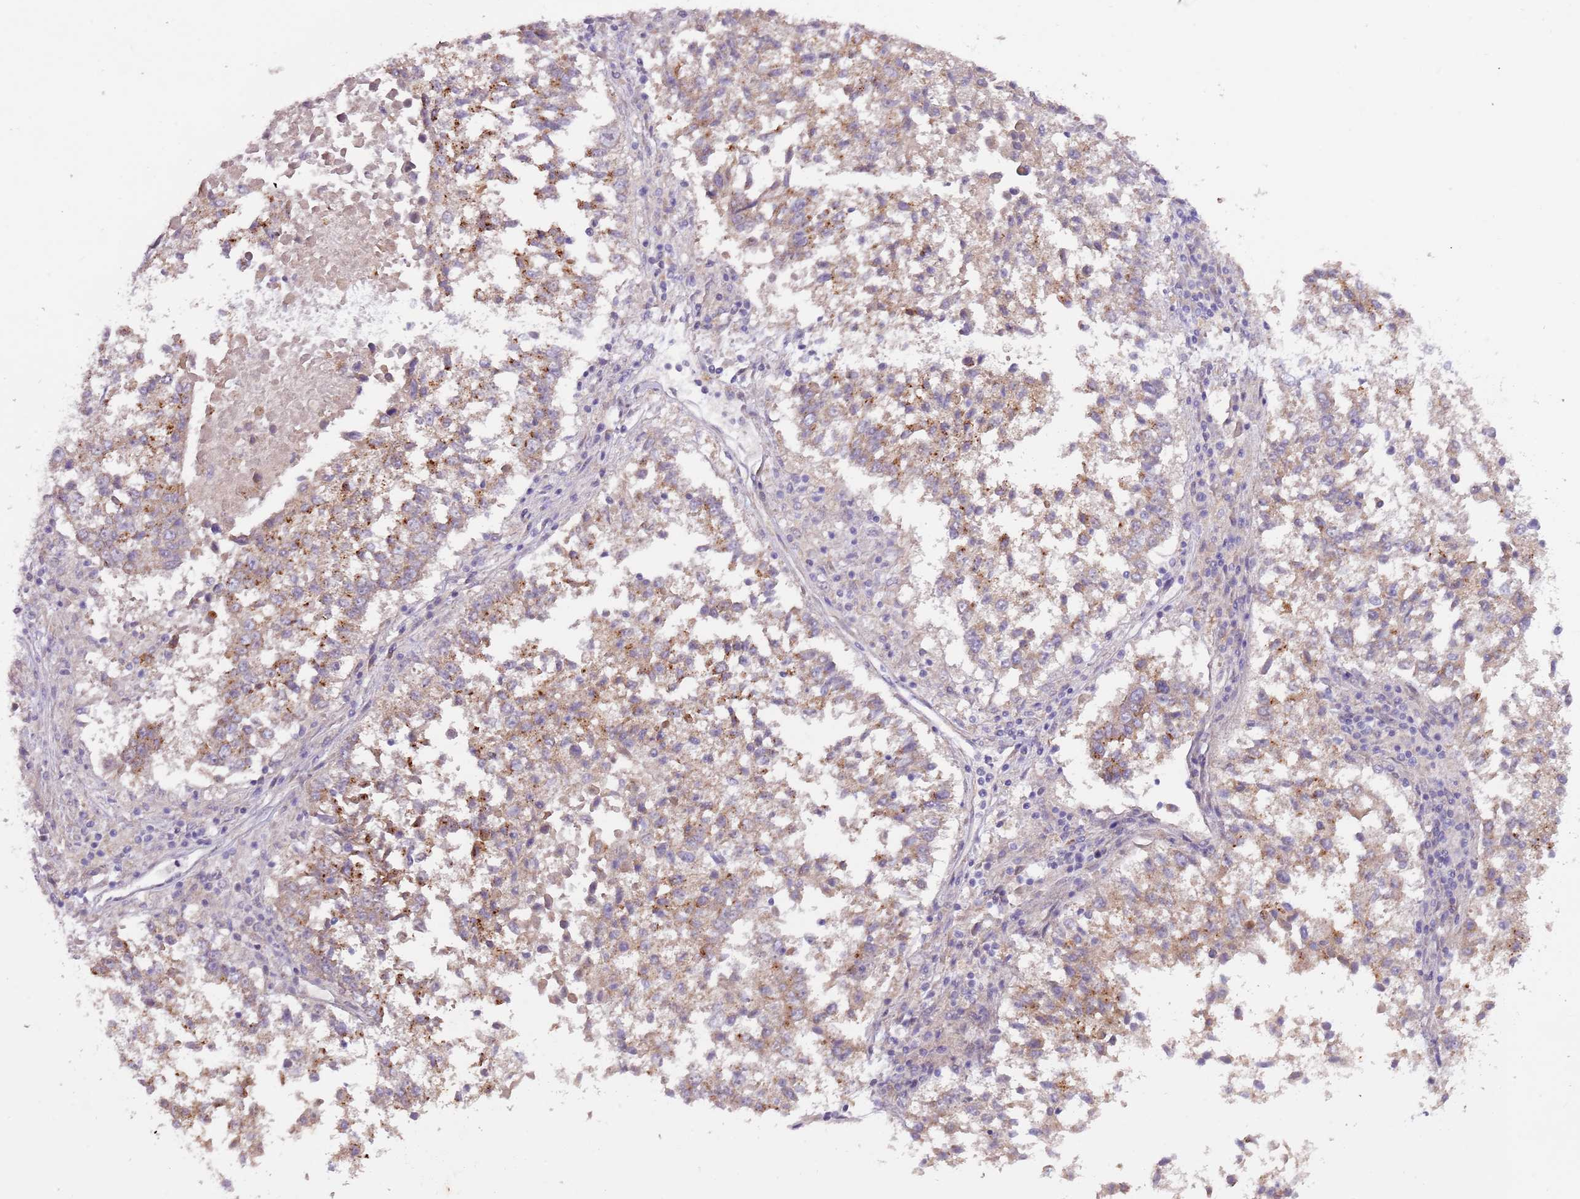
{"staining": {"intensity": "moderate", "quantity": "25%-75%", "location": "cytoplasmic/membranous"}, "tissue": "lung cancer", "cell_type": "Tumor cells", "image_type": "cancer", "snomed": [{"axis": "morphology", "description": "Squamous cell carcinoma, NOS"}, {"axis": "topography", "description": "Lung"}], "caption": "Human lung squamous cell carcinoma stained with a protein marker displays moderate staining in tumor cells.", "gene": "MRO", "patient": {"sex": "male", "age": 73}}